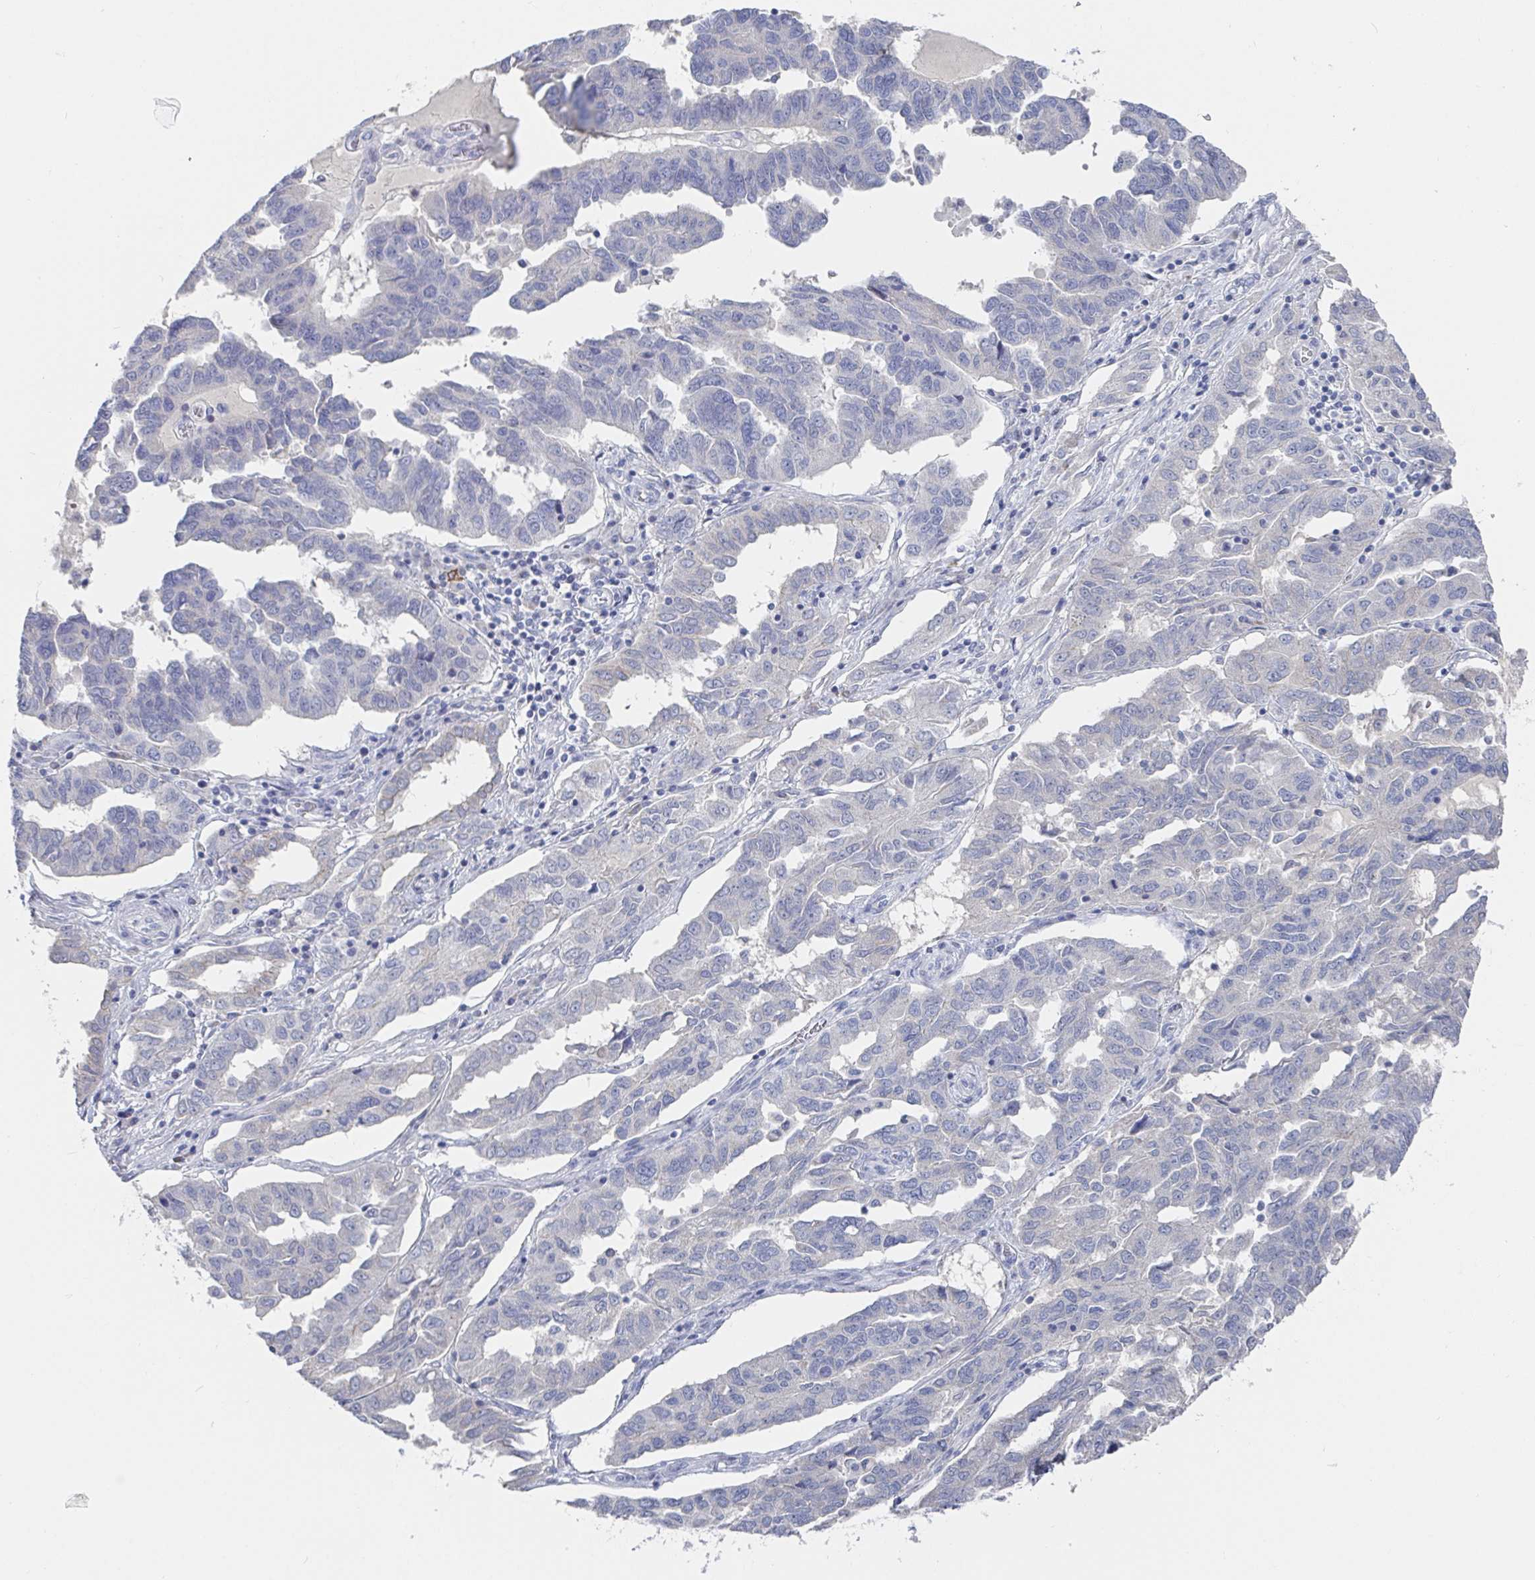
{"staining": {"intensity": "negative", "quantity": "none", "location": "none"}, "tissue": "ovarian cancer", "cell_type": "Tumor cells", "image_type": "cancer", "snomed": [{"axis": "morphology", "description": "Cystadenocarcinoma, serous, NOS"}, {"axis": "topography", "description": "Ovary"}], "caption": "Immunohistochemical staining of human ovarian serous cystadenocarcinoma reveals no significant expression in tumor cells.", "gene": "ZNF430", "patient": {"sex": "female", "age": 64}}